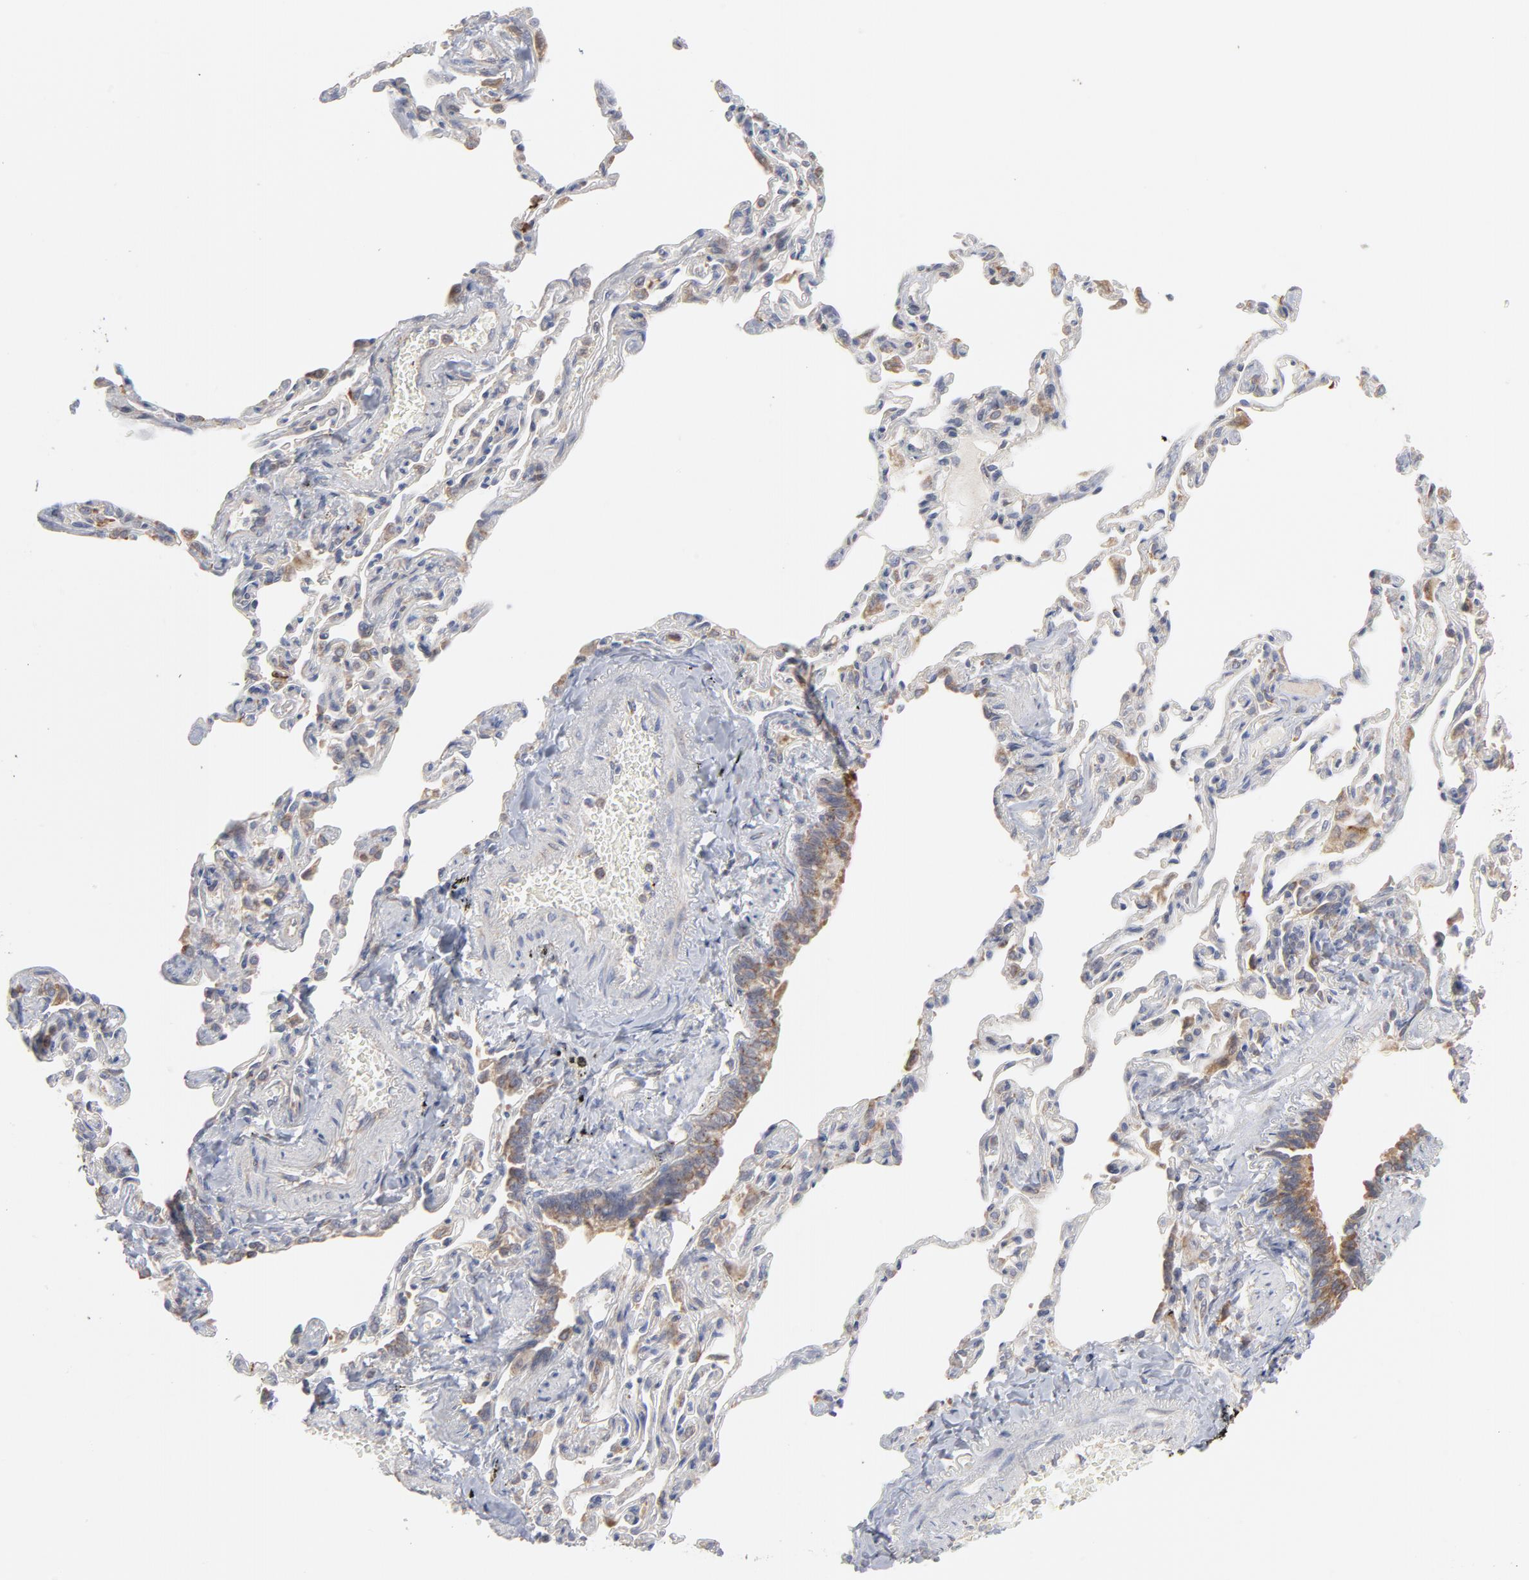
{"staining": {"intensity": "moderate", "quantity": ">75%", "location": "cytoplasmic/membranous"}, "tissue": "bronchus", "cell_type": "Respiratory epithelial cells", "image_type": "normal", "snomed": [{"axis": "morphology", "description": "Normal tissue, NOS"}, {"axis": "topography", "description": "Cartilage tissue"}, {"axis": "topography", "description": "Bronchus"}, {"axis": "topography", "description": "Lung"}], "caption": "The photomicrograph reveals a brown stain indicating the presence of a protein in the cytoplasmic/membranous of respiratory epithelial cells in bronchus.", "gene": "PPFIBP2", "patient": {"sex": "male", "age": 64}}